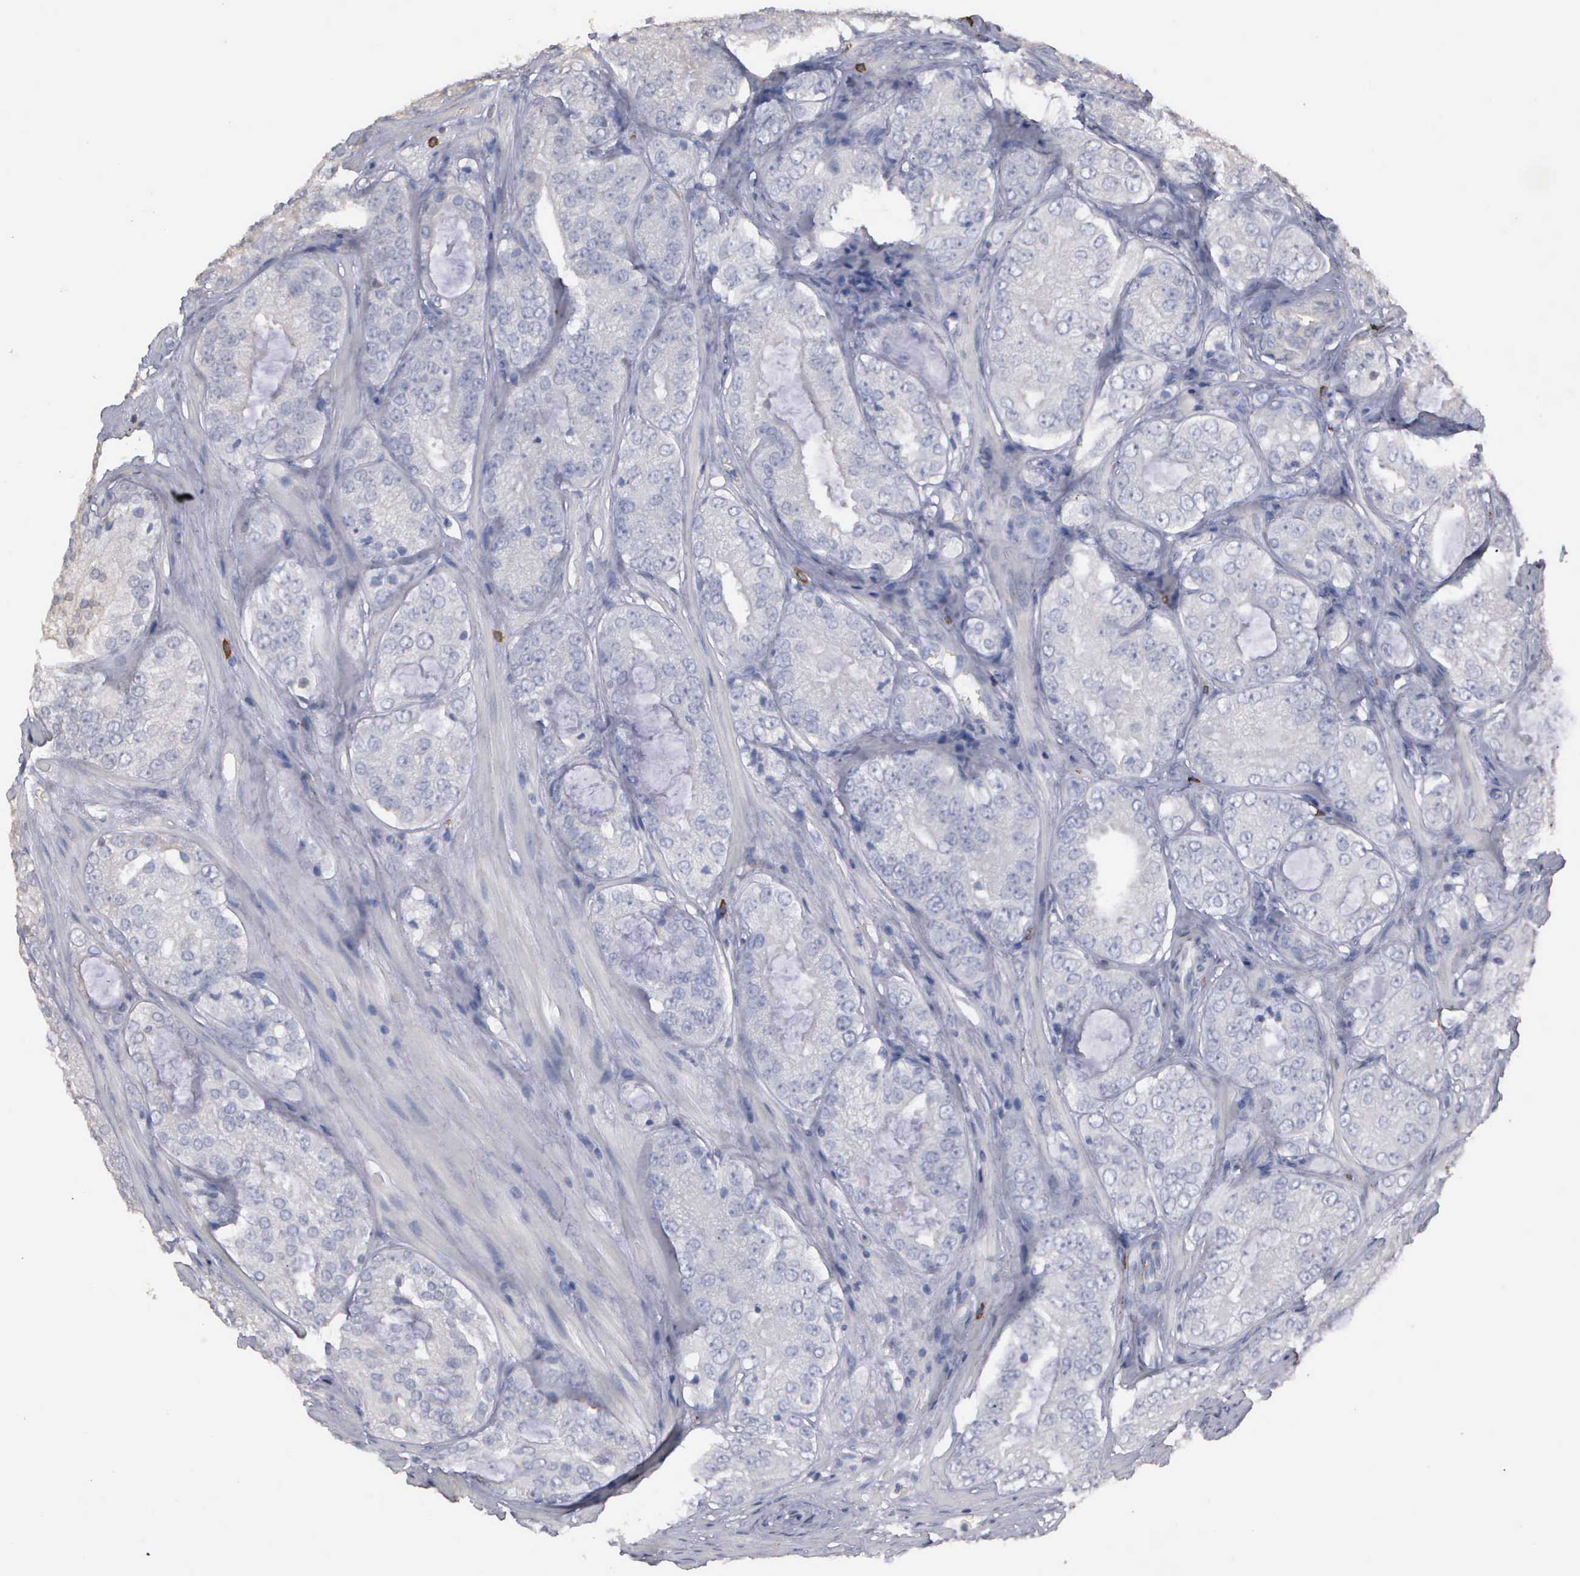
{"staining": {"intensity": "negative", "quantity": "none", "location": "none"}, "tissue": "prostate cancer", "cell_type": "Tumor cells", "image_type": "cancer", "snomed": [{"axis": "morphology", "description": "Adenocarcinoma, Medium grade"}, {"axis": "topography", "description": "Prostate"}], "caption": "A high-resolution histopathology image shows immunohistochemistry staining of medium-grade adenocarcinoma (prostate), which exhibits no significant staining in tumor cells. (DAB (3,3'-diaminobenzidine) immunohistochemistry visualized using brightfield microscopy, high magnification).", "gene": "ENO3", "patient": {"sex": "male", "age": 60}}